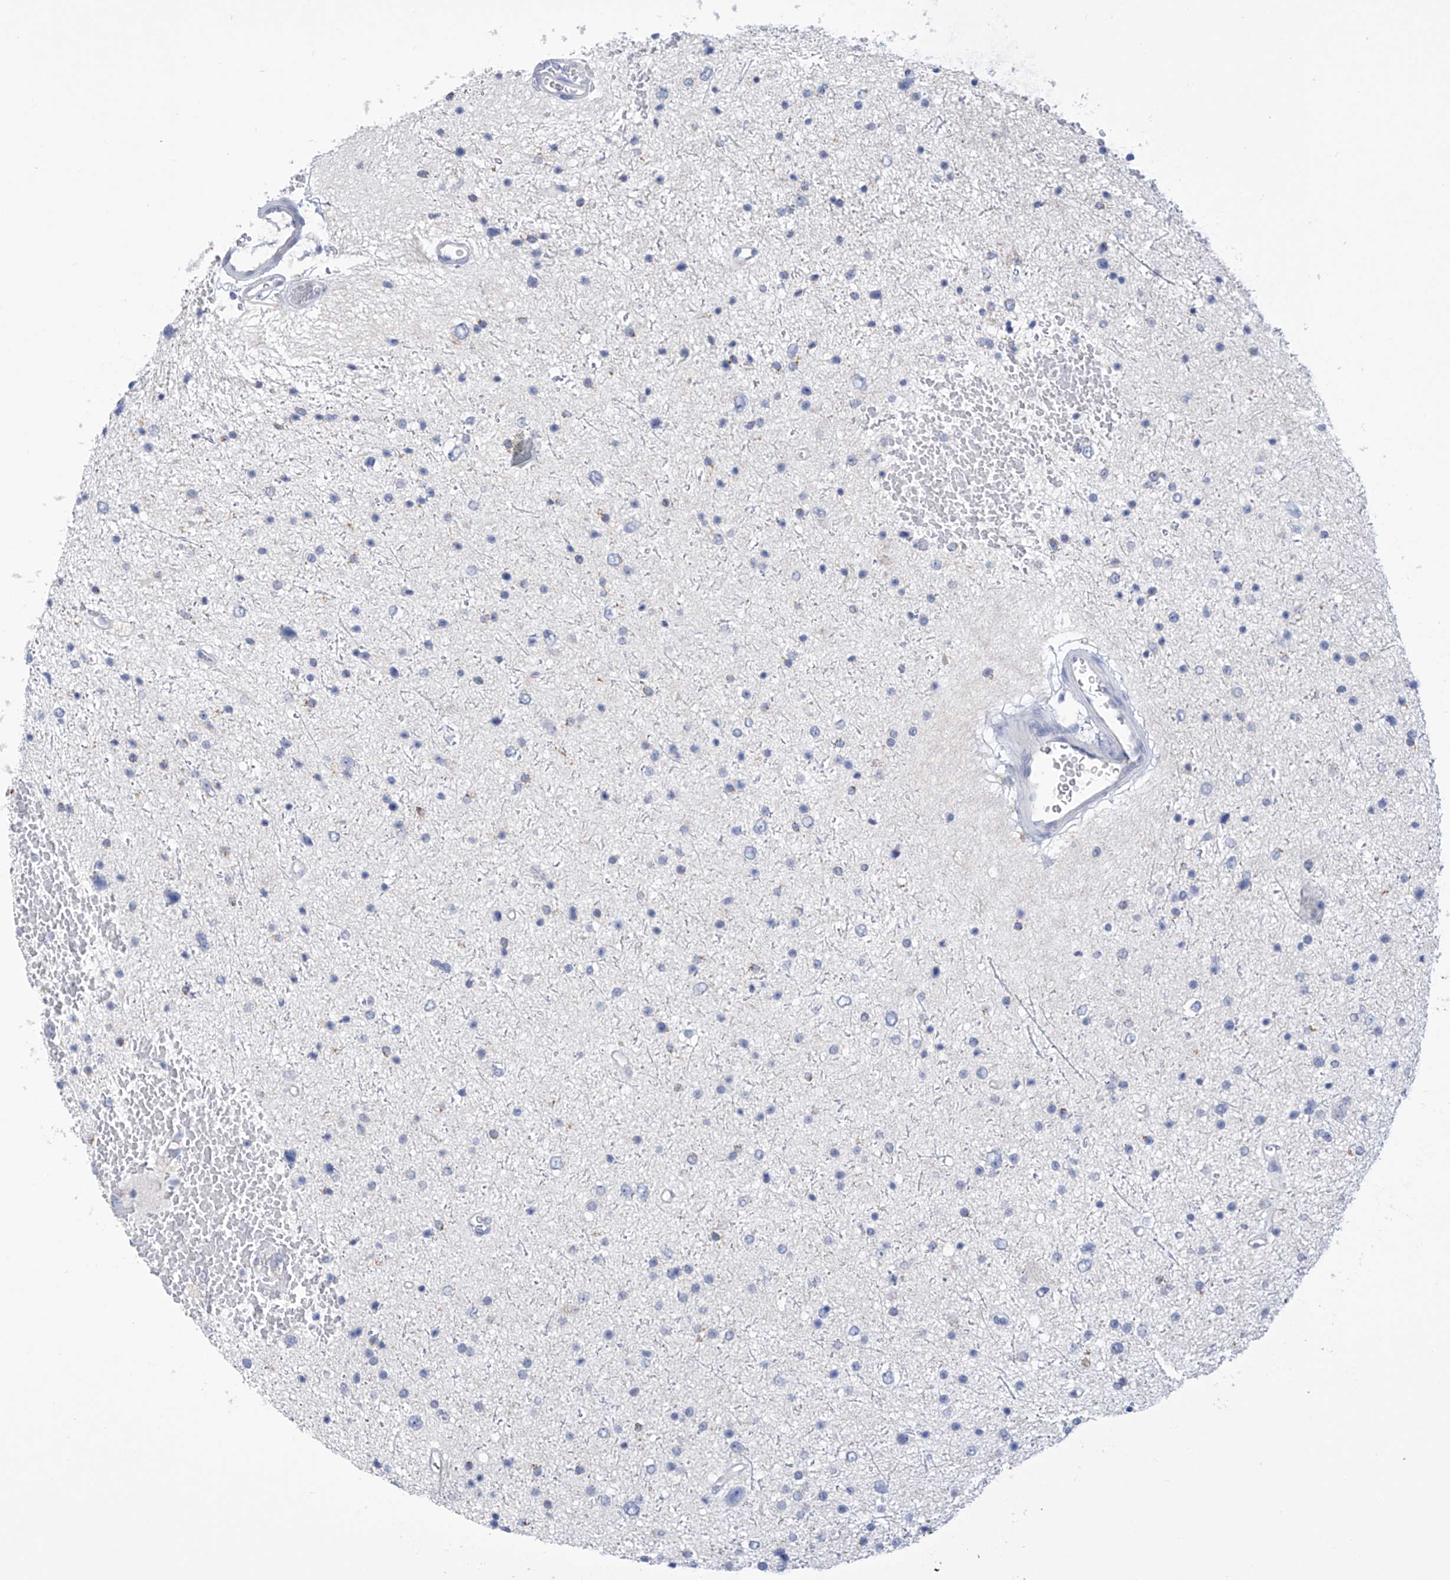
{"staining": {"intensity": "negative", "quantity": "none", "location": "none"}, "tissue": "glioma", "cell_type": "Tumor cells", "image_type": "cancer", "snomed": [{"axis": "morphology", "description": "Glioma, malignant, Low grade"}, {"axis": "topography", "description": "Brain"}], "caption": "Protein analysis of glioma reveals no significant positivity in tumor cells.", "gene": "IBA57", "patient": {"sex": "female", "age": 37}}